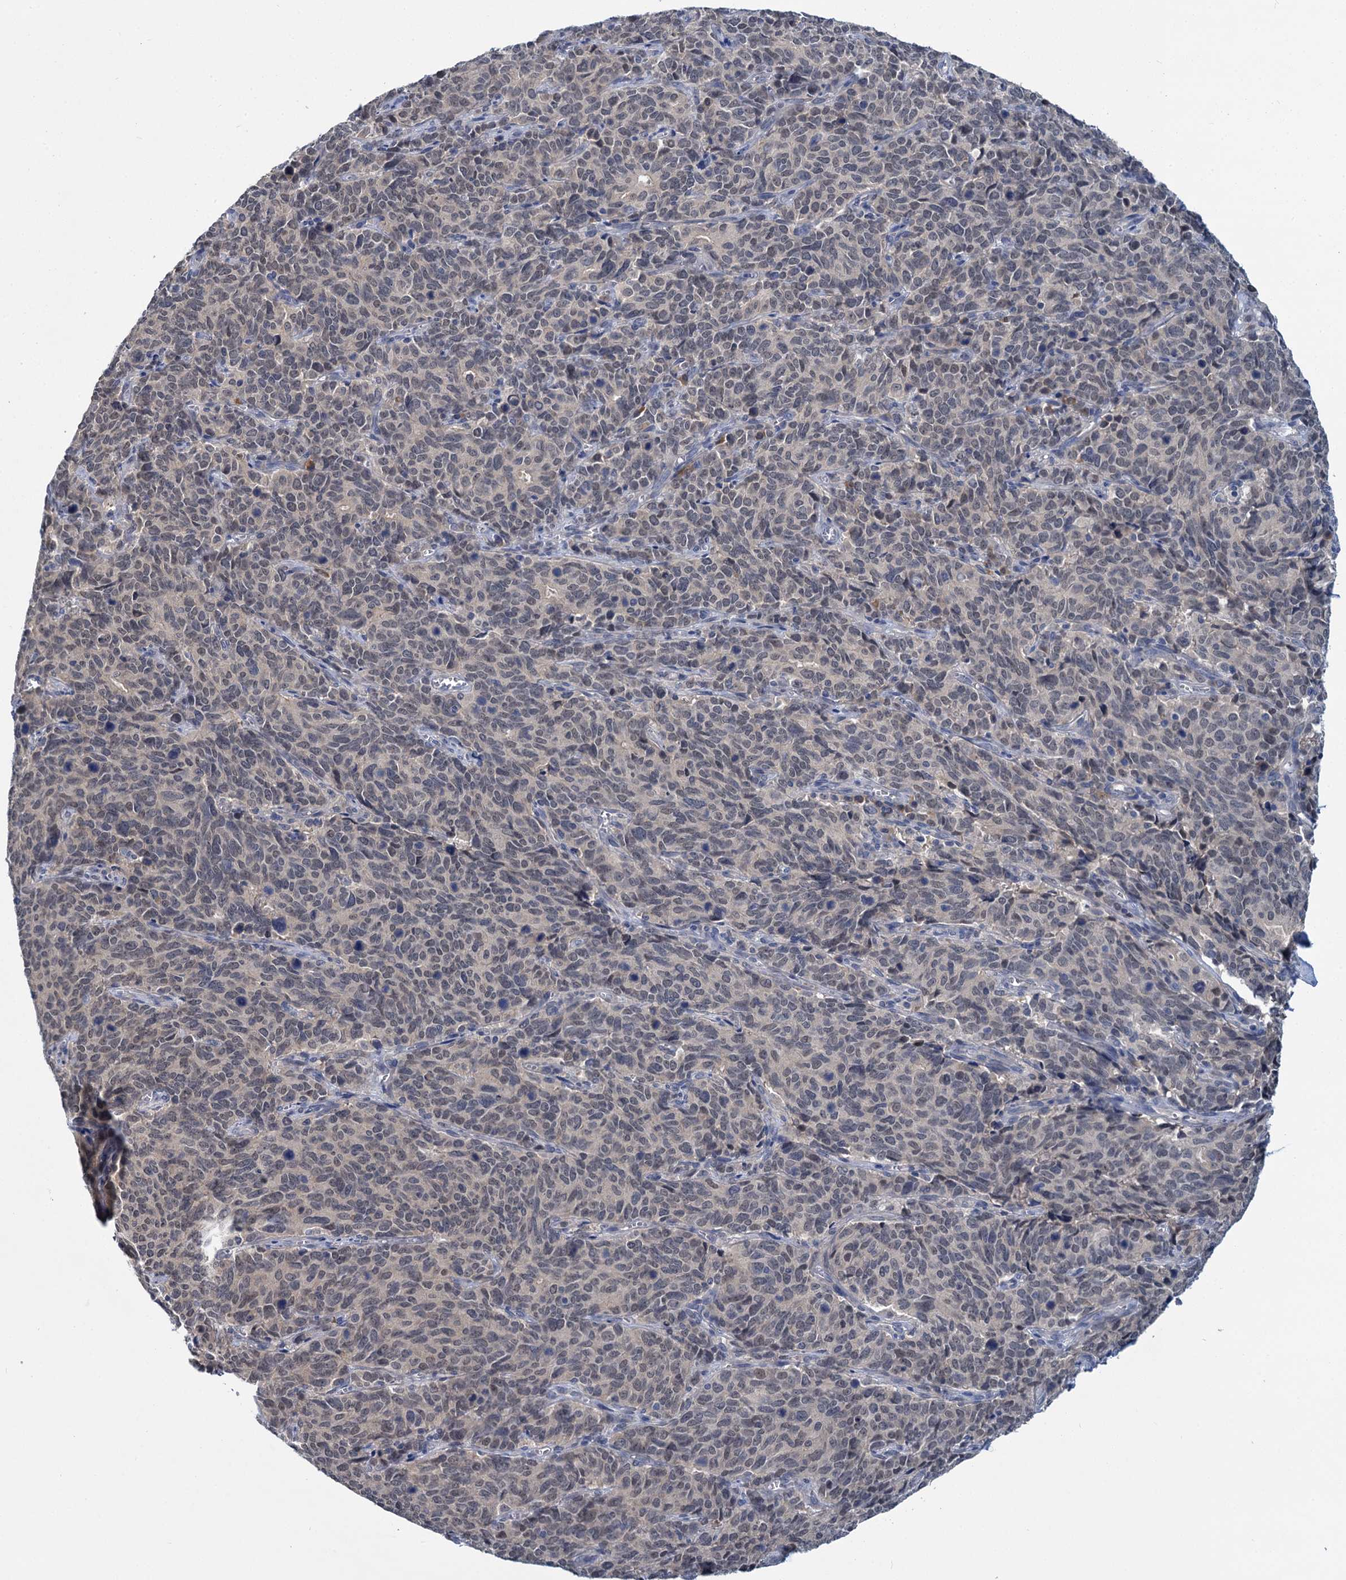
{"staining": {"intensity": "weak", "quantity": "<25%", "location": "nuclear"}, "tissue": "cervical cancer", "cell_type": "Tumor cells", "image_type": "cancer", "snomed": [{"axis": "morphology", "description": "Squamous cell carcinoma, NOS"}, {"axis": "topography", "description": "Cervix"}], "caption": "IHC micrograph of neoplastic tissue: cervical cancer (squamous cell carcinoma) stained with DAB (3,3'-diaminobenzidine) shows no significant protein staining in tumor cells.", "gene": "ANKRD42", "patient": {"sex": "female", "age": 60}}